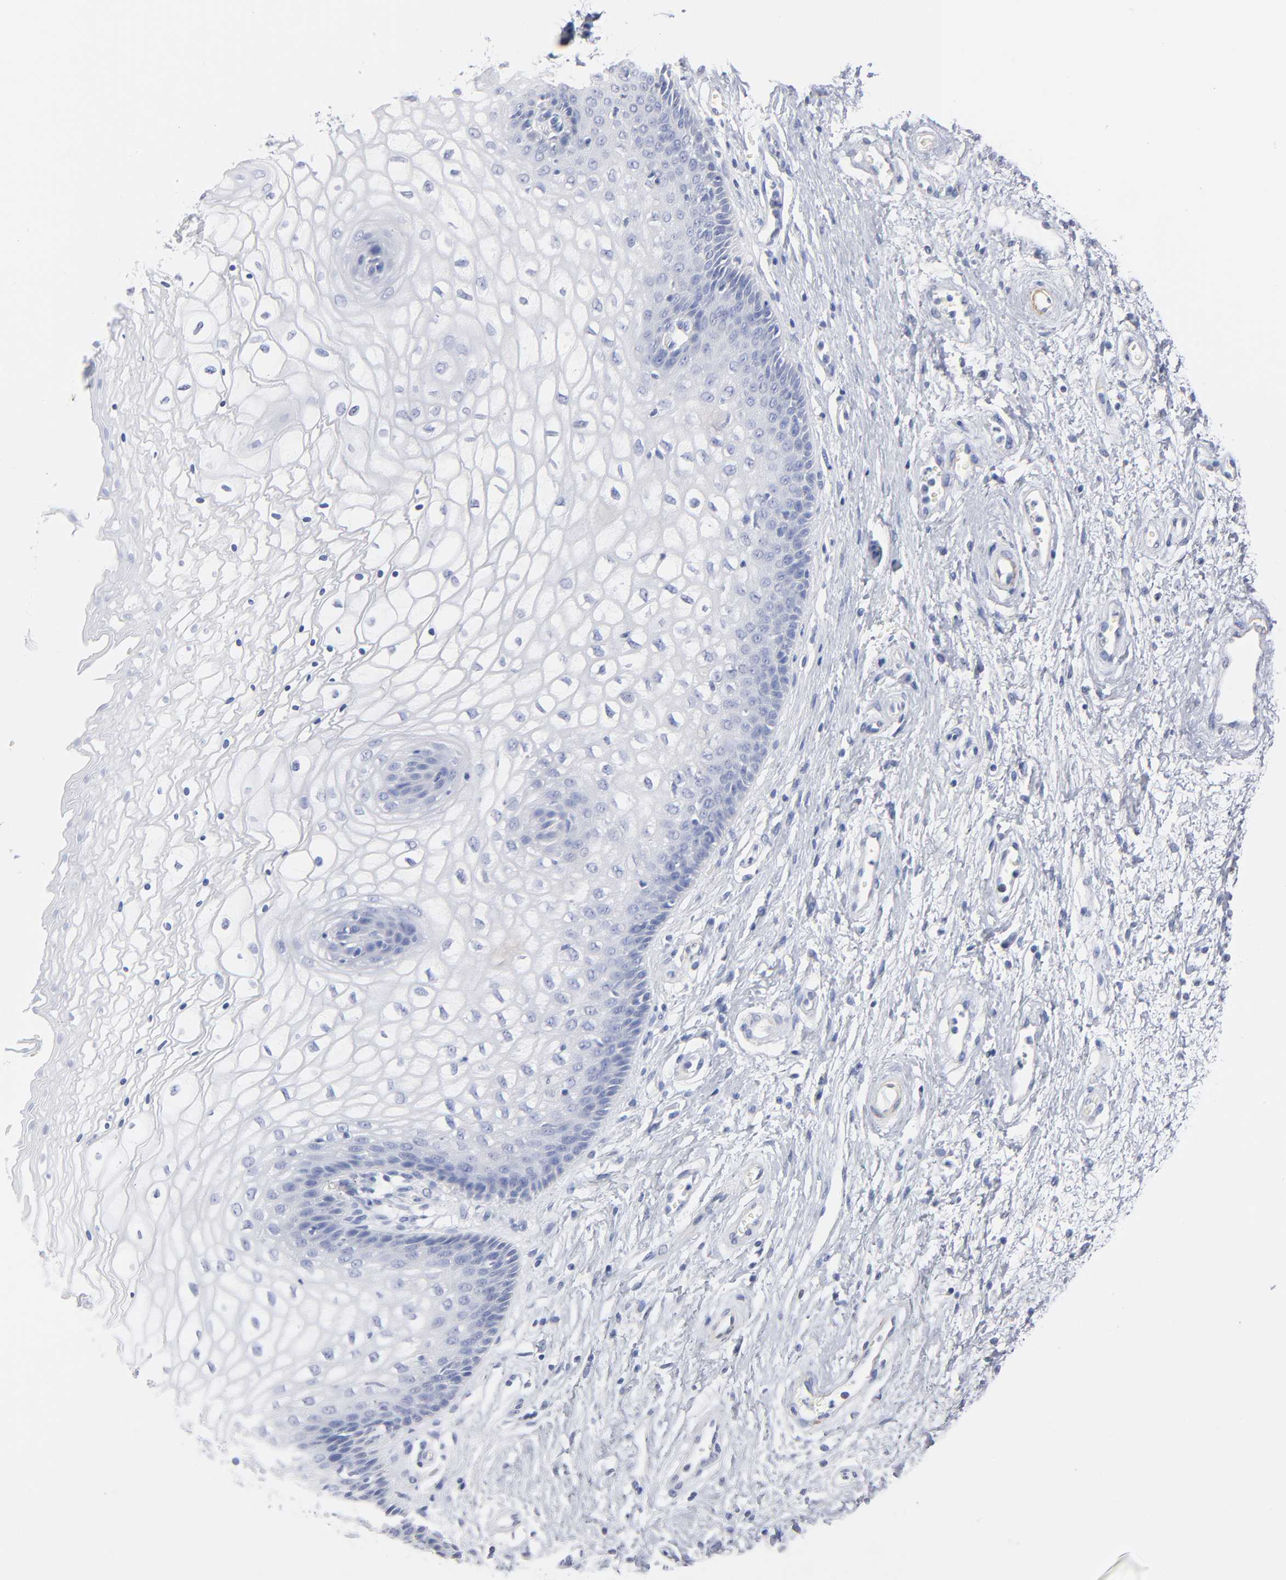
{"staining": {"intensity": "negative", "quantity": "none", "location": "none"}, "tissue": "vagina", "cell_type": "Squamous epithelial cells", "image_type": "normal", "snomed": [{"axis": "morphology", "description": "Normal tissue, NOS"}, {"axis": "topography", "description": "Vagina"}], "caption": "Vagina was stained to show a protein in brown. There is no significant staining in squamous epithelial cells. (Stains: DAB immunohistochemistry with hematoxylin counter stain, Microscopy: brightfield microscopy at high magnification).", "gene": "AGTR1", "patient": {"sex": "female", "age": 34}}